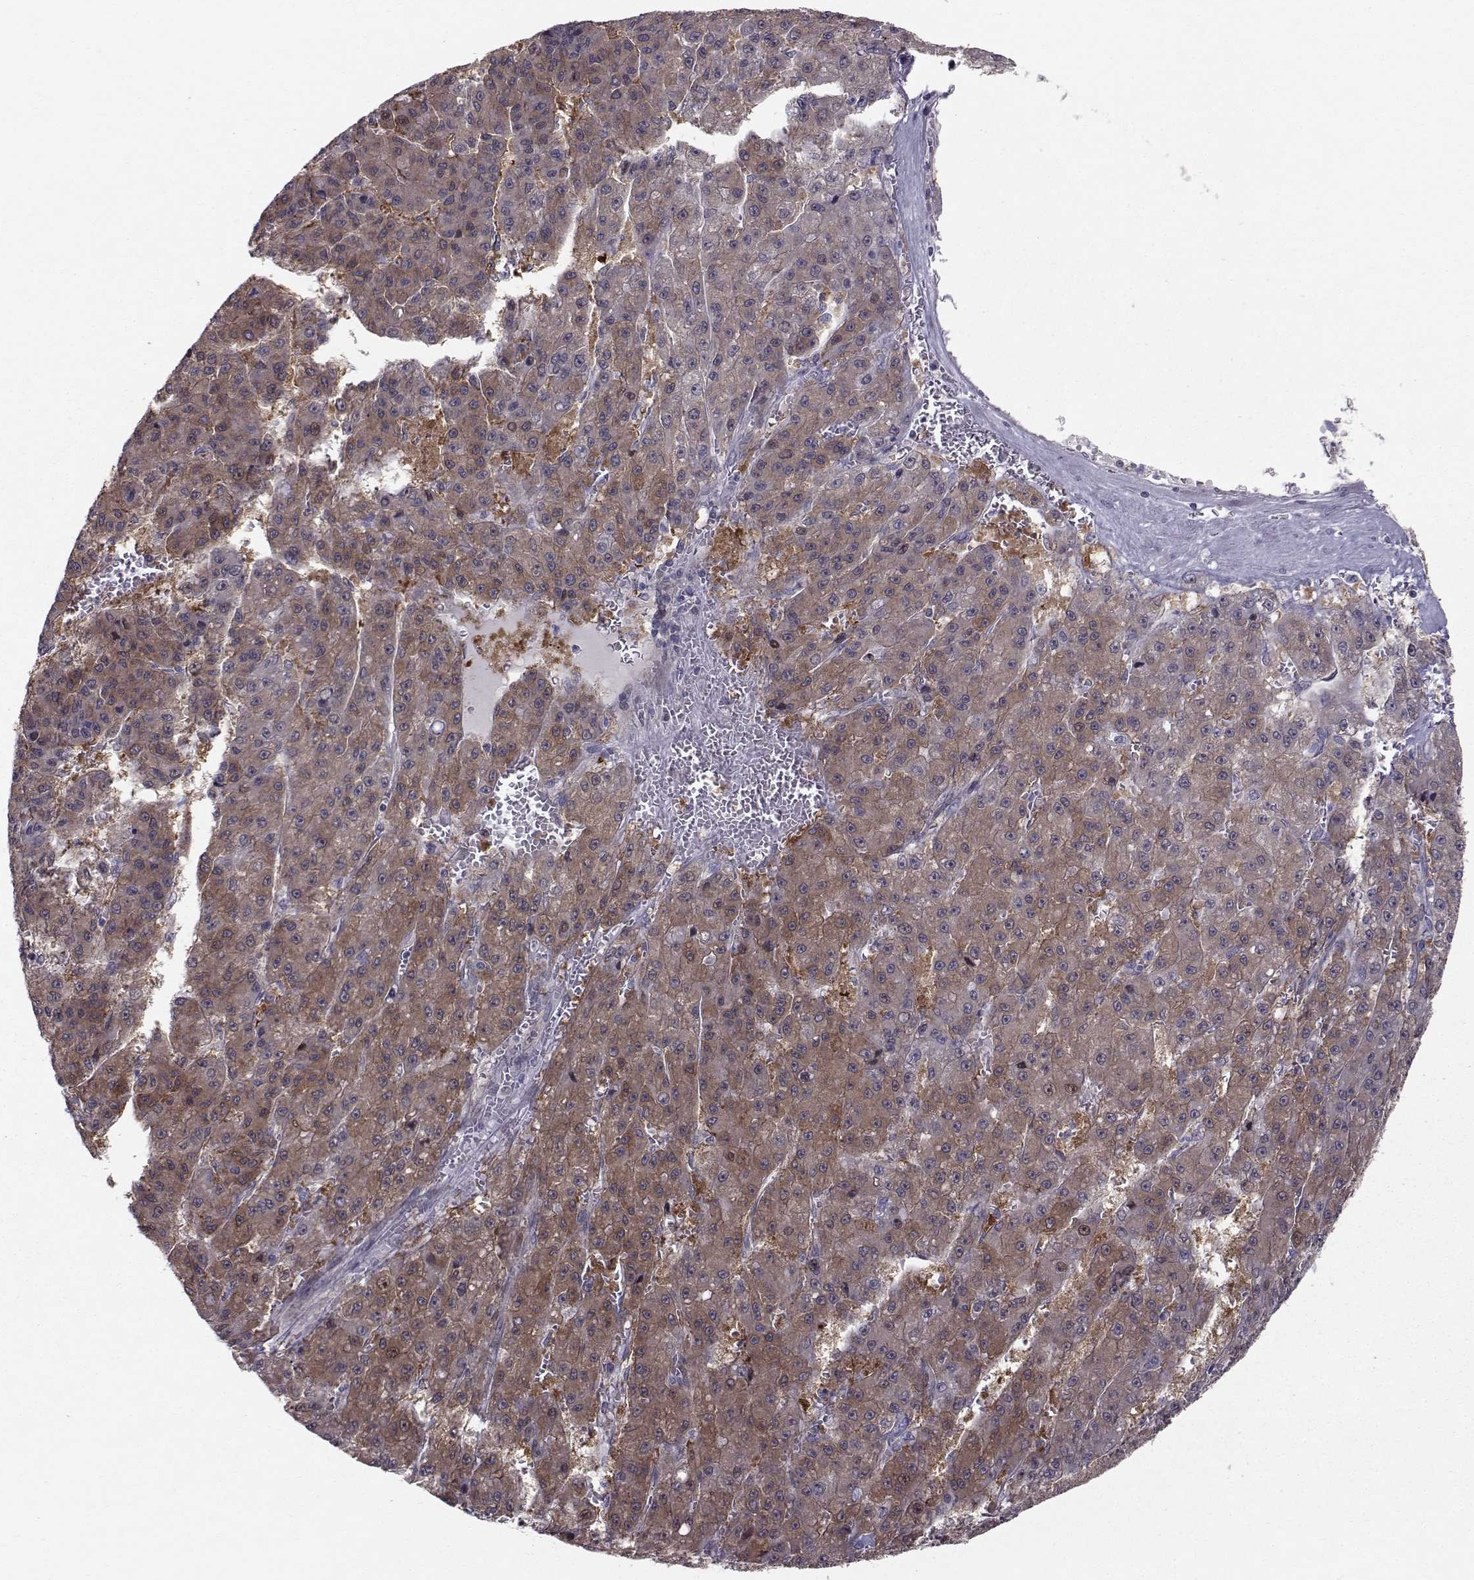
{"staining": {"intensity": "moderate", "quantity": "25%-75%", "location": "cytoplasmic/membranous"}, "tissue": "liver cancer", "cell_type": "Tumor cells", "image_type": "cancer", "snomed": [{"axis": "morphology", "description": "Carcinoma, Hepatocellular, NOS"}, {"axis": "topography", "description": "Liver"}], "caption": "Immunohistochemical staining of human hepatocellular carcinoma (liver) displays moderate cytoplasmic/membranous protein expression in approximately 25%-75% of tumor cells.", "gene": "HSP90AB1", "patient": {"sex": "male", "age": 70}}